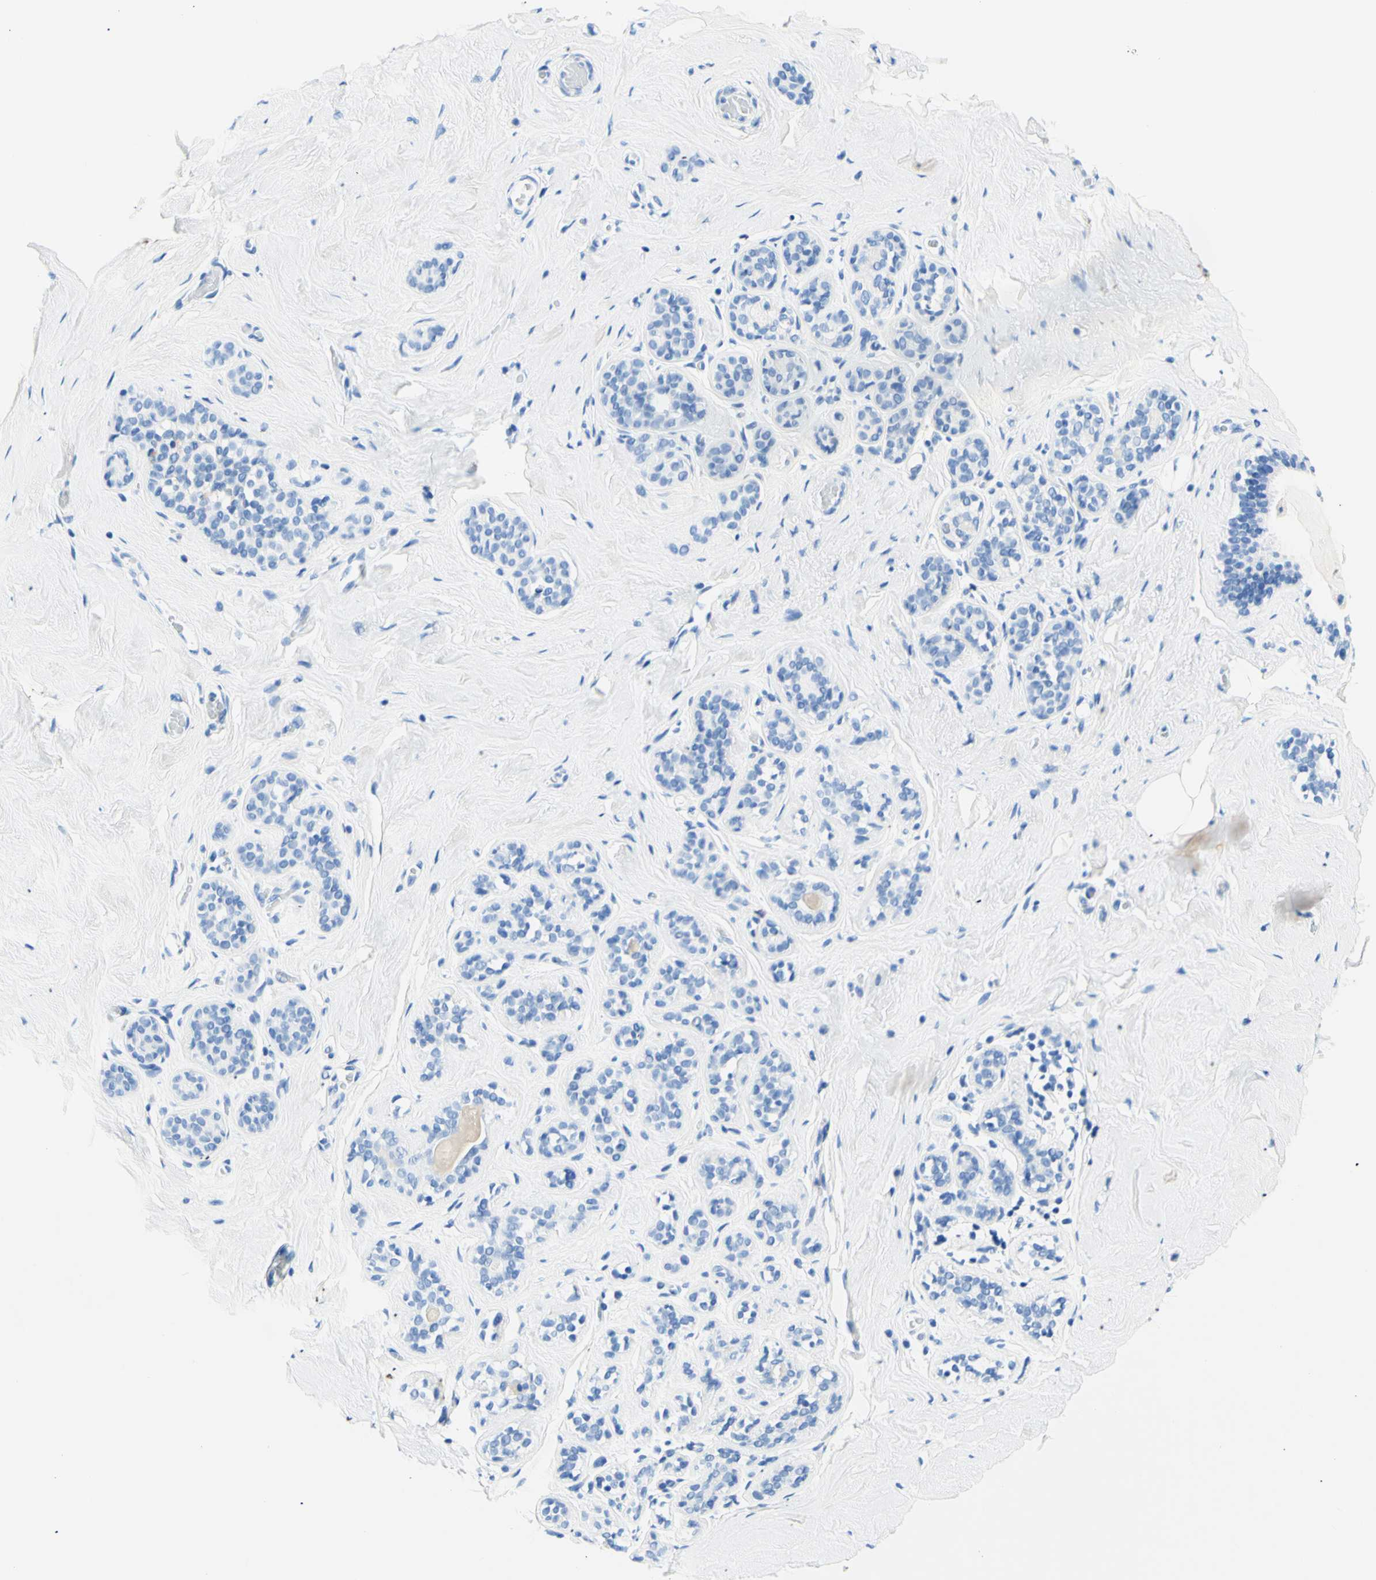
{"staining": {"intensity": "negative", "quantity": "none", "location": "none"}, "tissue": "breast", "cell_type": "Adipocytes", "image_type": "normal", "snomed": [{"axis": "morphology", "description": "Normal tissue, NOS"}, {"axis": "topography", "description": "Breast"}], "caption": "Immunohistochemistry (IHC) histopathology image of benign breast: human breast stained with DAB displays no significant protein expression in adipocytes.", "gene": "MYH2", "patient": {"sex": "female", "age": 75}}